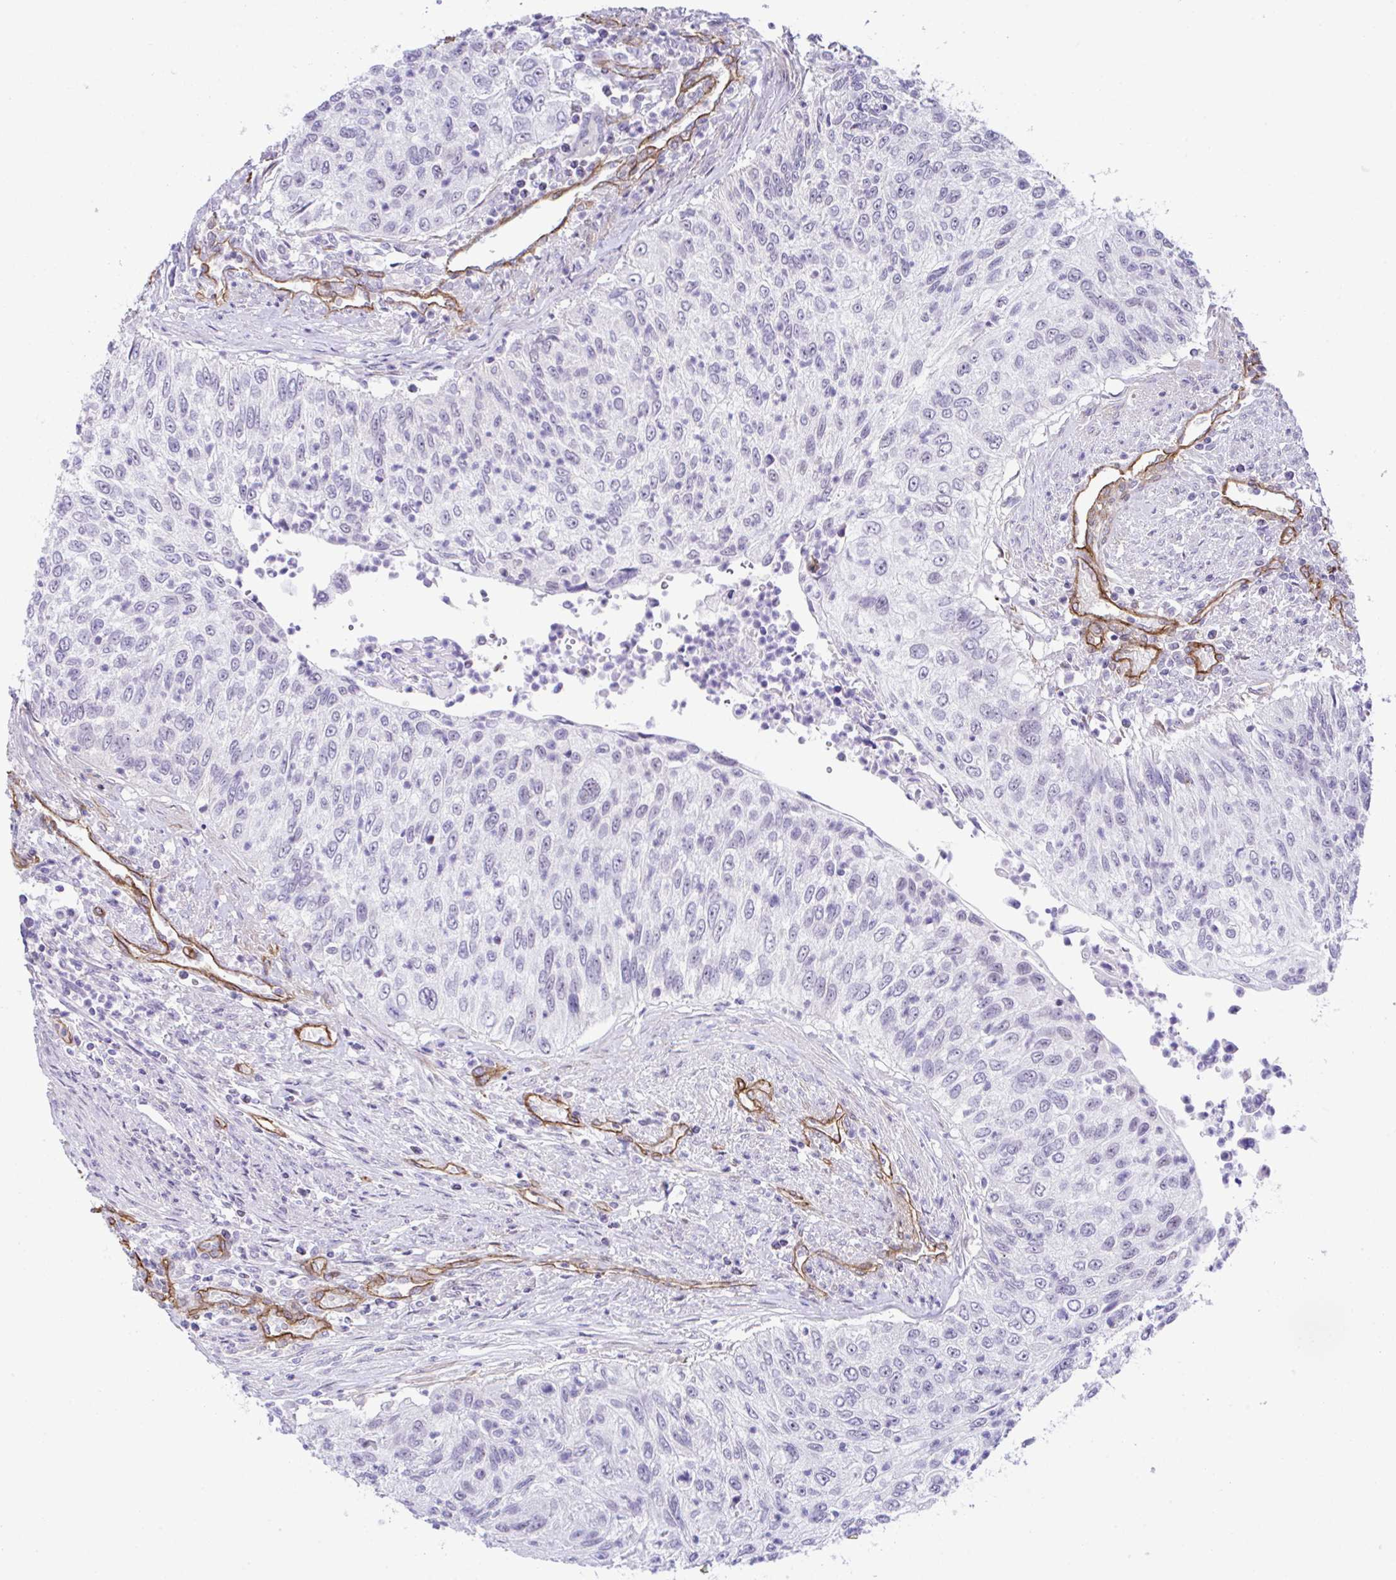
{"staining": {"intensity": "negative", "quantity": "none", "location": "none"}, "tissue": "urothelial cancer", "cell_type": "Tumor cells", "image_type": "cancer", "snomed": [{"axis": "morphology", "description": "Urothelial carcinoma, High grade"}, {"axis": "topography", "description": "Urinary bladder"}], "caption": "Immunohistochemistry (IHC) of human urothelial carcinoma (high-grade) shows no expression in tumor cells. (DAB immunohistochemistry, high magnification).", "gene": "FBXO34", "patient": {"sex": "female", "age": 60}}